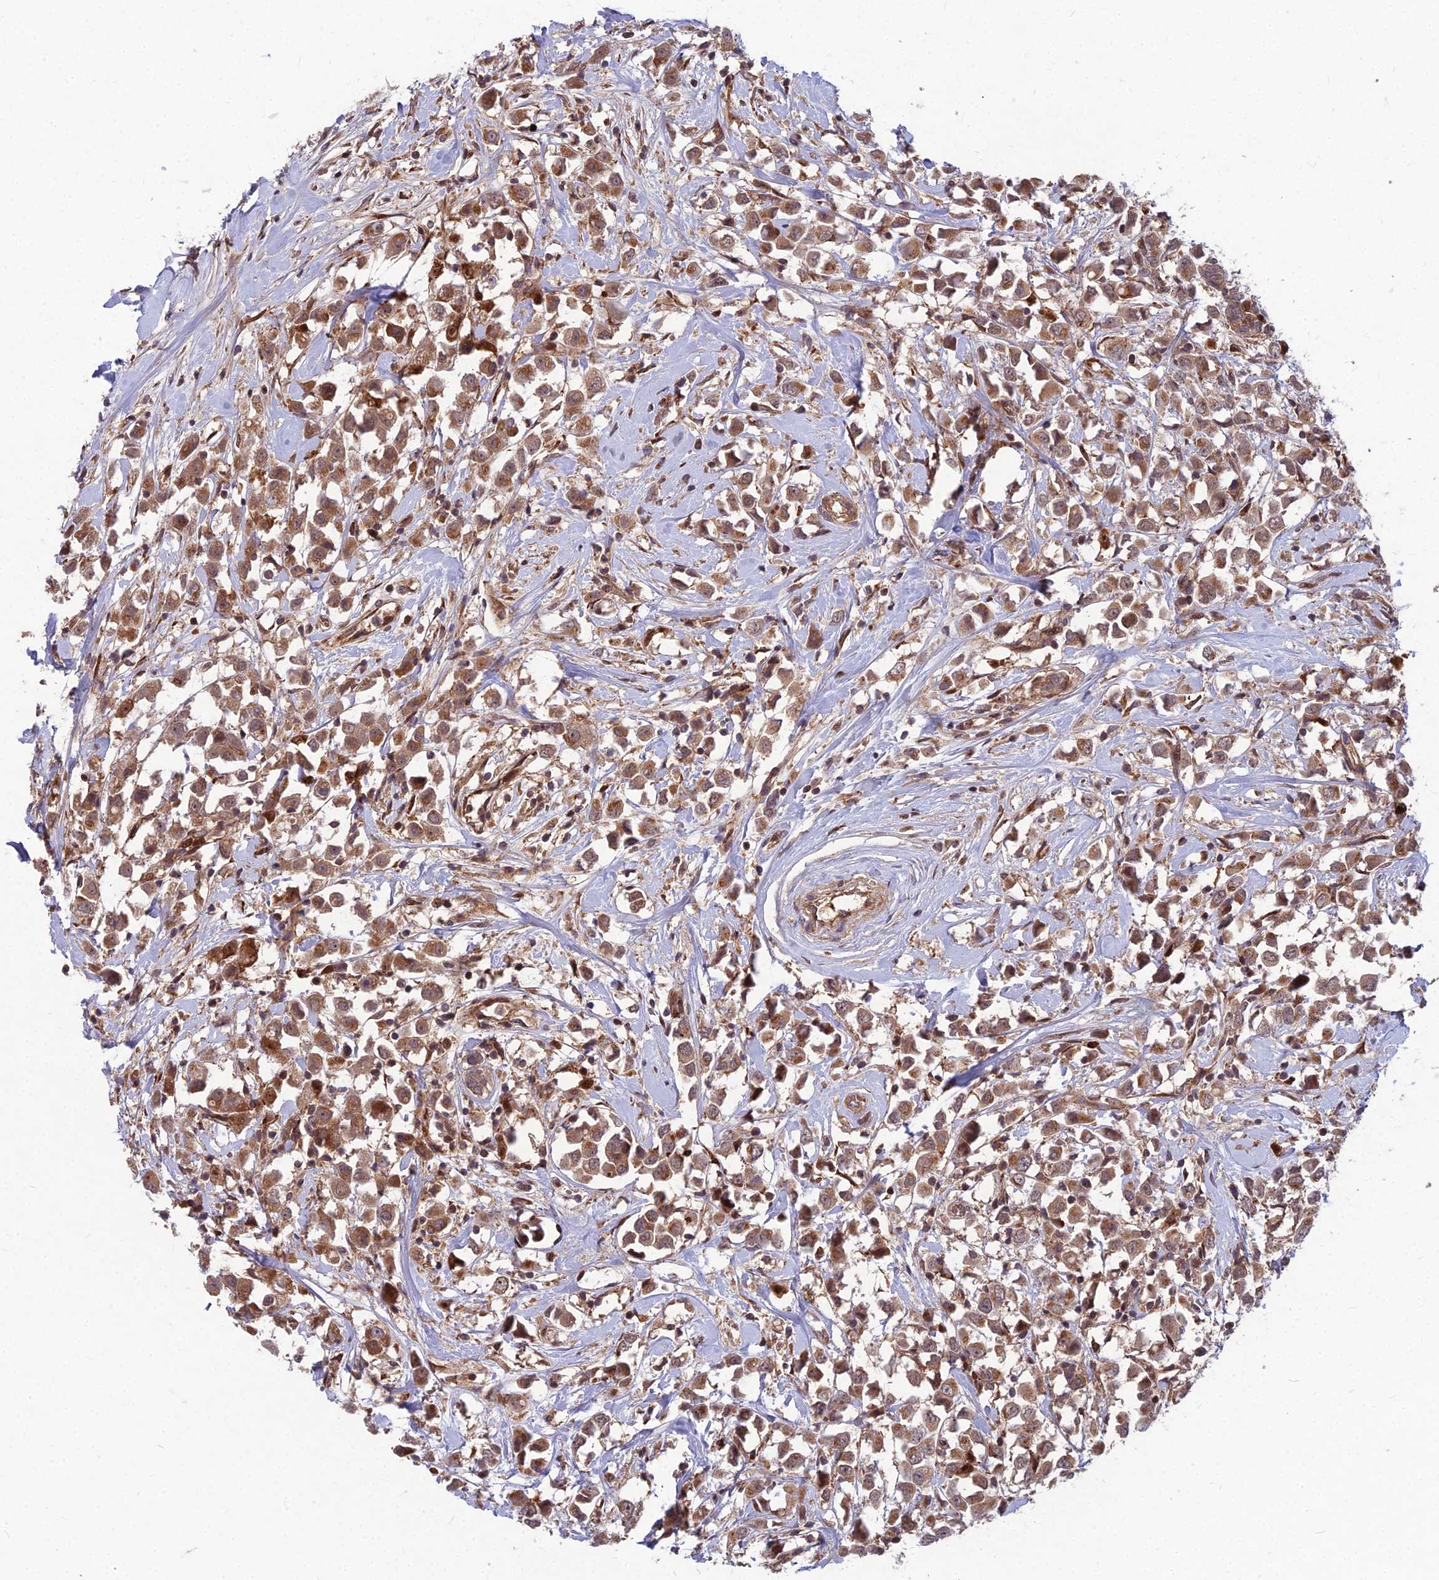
{"staining": {"intensity": "moderate", "quantity": ">75%", "location": "cytoplasmic/membranous"}, "tissue": "breast cancer", "cell_type": "Tumor cells", "image_type": "cancer", "snomed": [{"axis": "morphology", "description": "Duct carcinoma"}, {"axis": "topography", "description": "Breast"}], "caption": "Tumor cells reveal medium levels of moderate cytoplasmic/membranous expression in about >75% of cells in human breast cancer. The protein is stained brown, and the nuclei are stained in blue (DAB (3,3'-diaminobenzidine) IHC with brightfield microscopy, high magnification).", "gene": "MFSD8", "patient": {"sex": "female", "age": 61}}